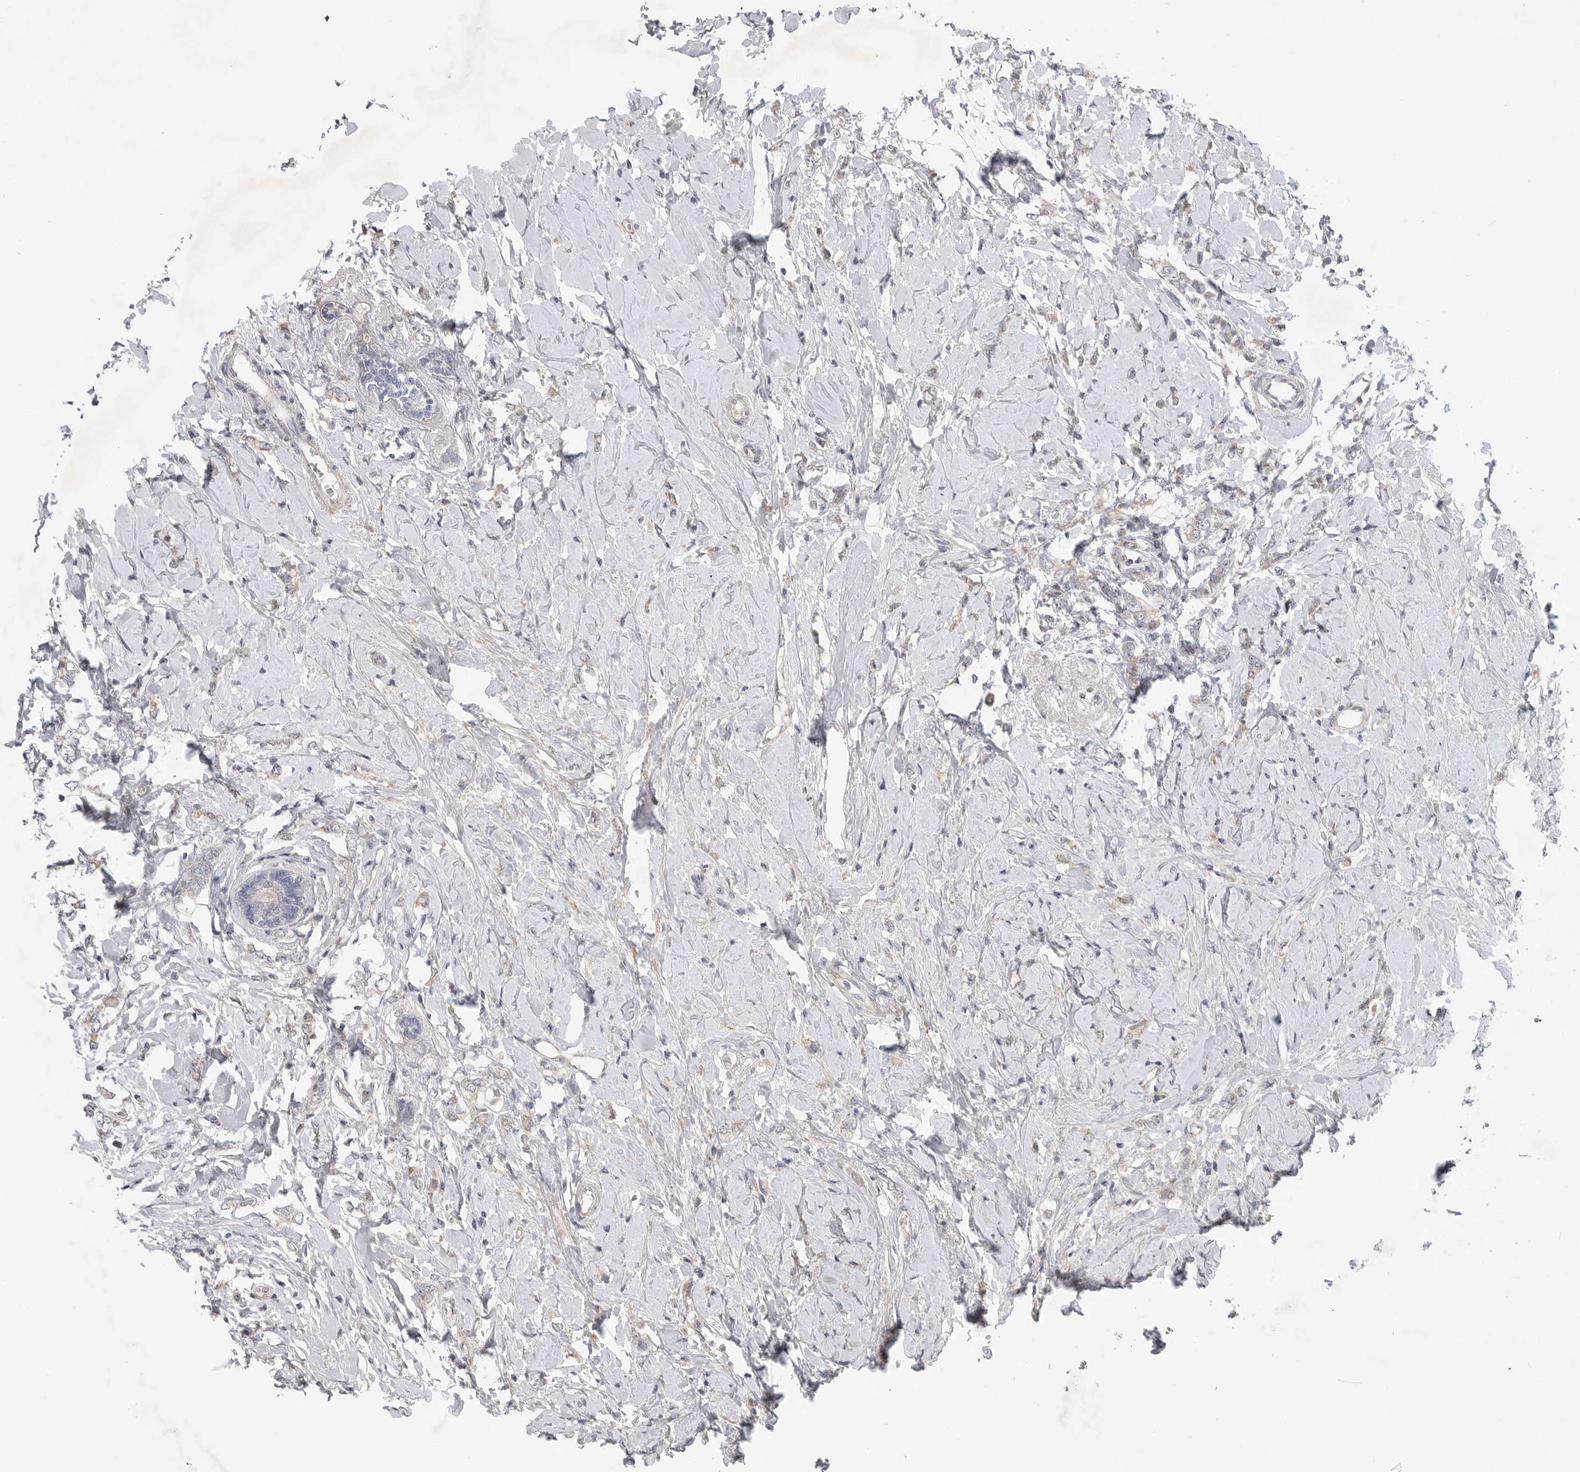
{"staining": {"intensity": "weak", "quantity": "<25%", "location": "cytoplasmic/membranous"}, "tissue": "breast cancer", "cell_type": "Tumor cells", "image_type": "cancer", "snomed": [{"axis": "morphology", "description": "Normal tissue, NOS"}, {"axis": "morphology", "description": "Lobular carcinoma"}, {"axis": "topography", "description": "Breast"}], "caption": "Breast lobular carcinoma stained for a protein using immunohistochemistry displays no expression tumor cells.", "gene": "FBXO43", "patient": {"sex": "female", "age": 47}}